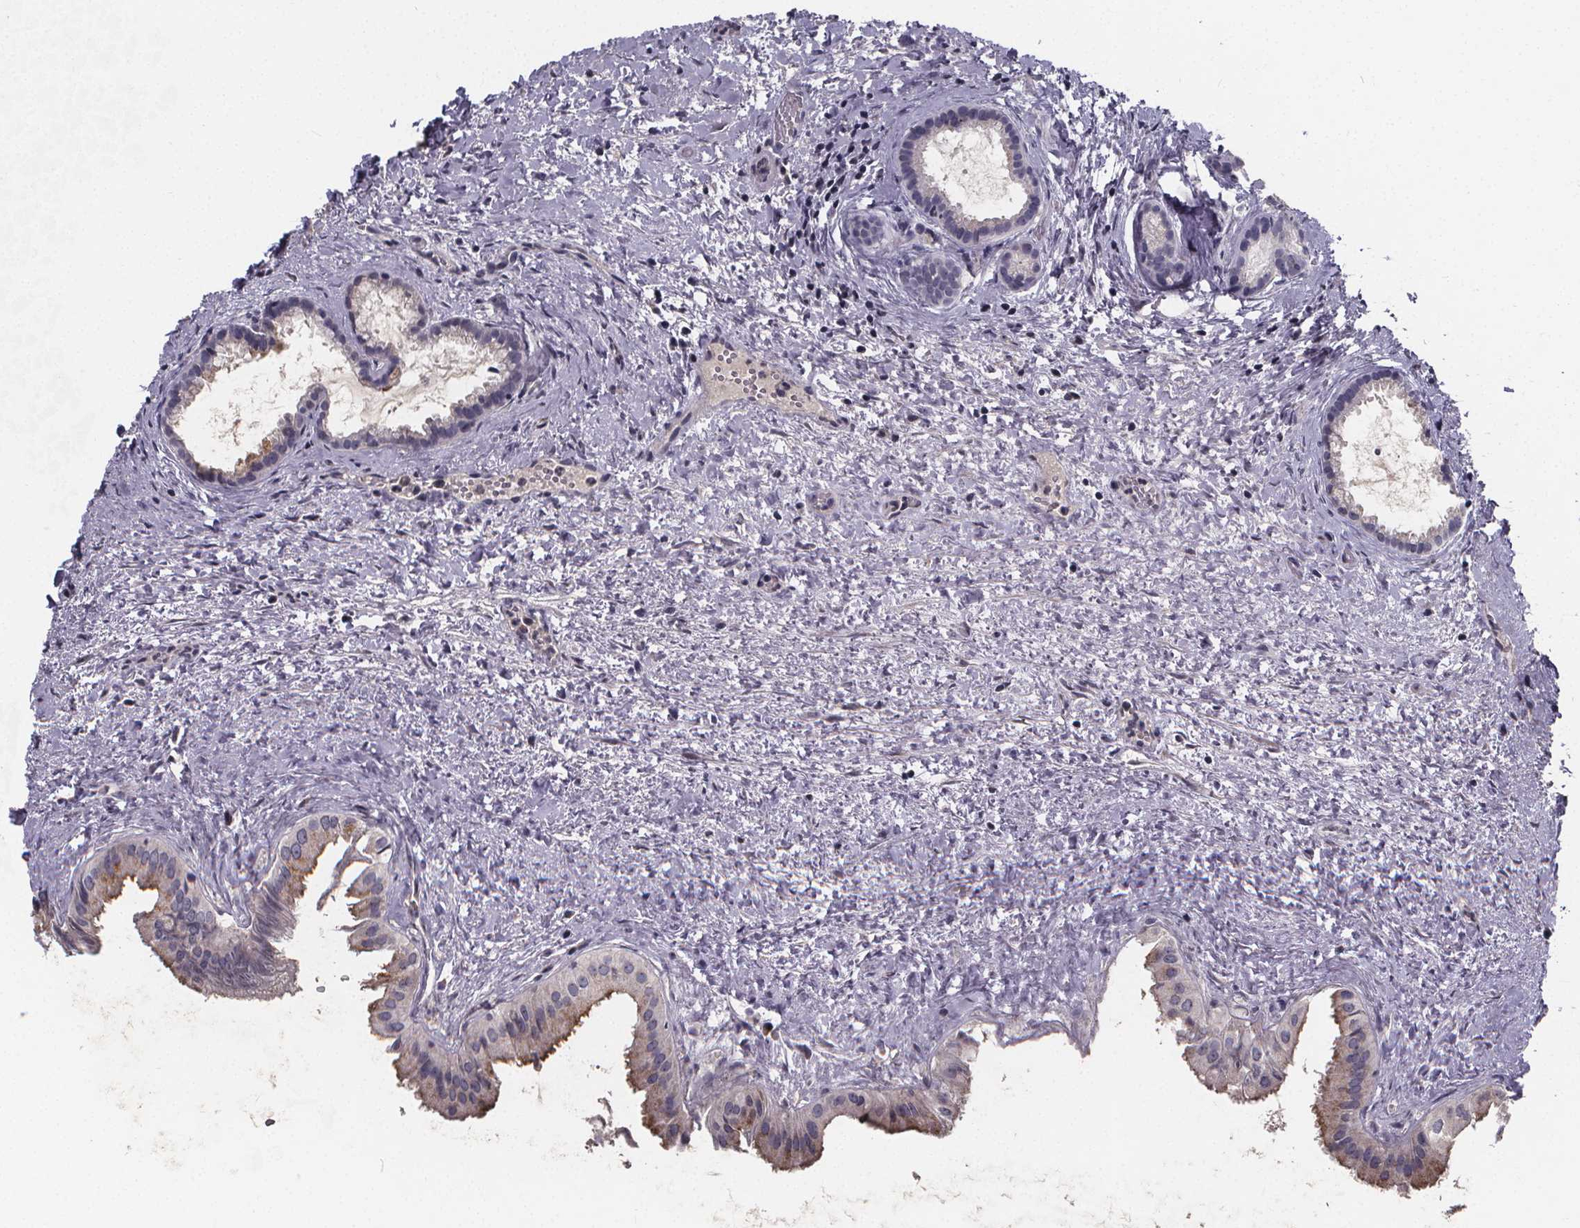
{"staining": {"intensity": "weak", "quantity": "<25%", "location": "cytoplasmic/membranous"}, "tissue": "gallbladder", "cell_type": "Glandular cells", "image_type": "normal", "snomed": [{"axis": "morphology", "description": "Normal tissue, NOS"}, {"axis": "topography", "description": "Gallbladder"}], "caption": "DAB immunohistochemical staining of normal gallbladder displays no significant expression in glandular cells. (DAB (3,3'-diaminobenzidine) immunohistochemistry (IHC) visualized using brightfield microscopy, high magnification).", "gene": "AGT", "patient": {"sex": "male", "age": 70}}